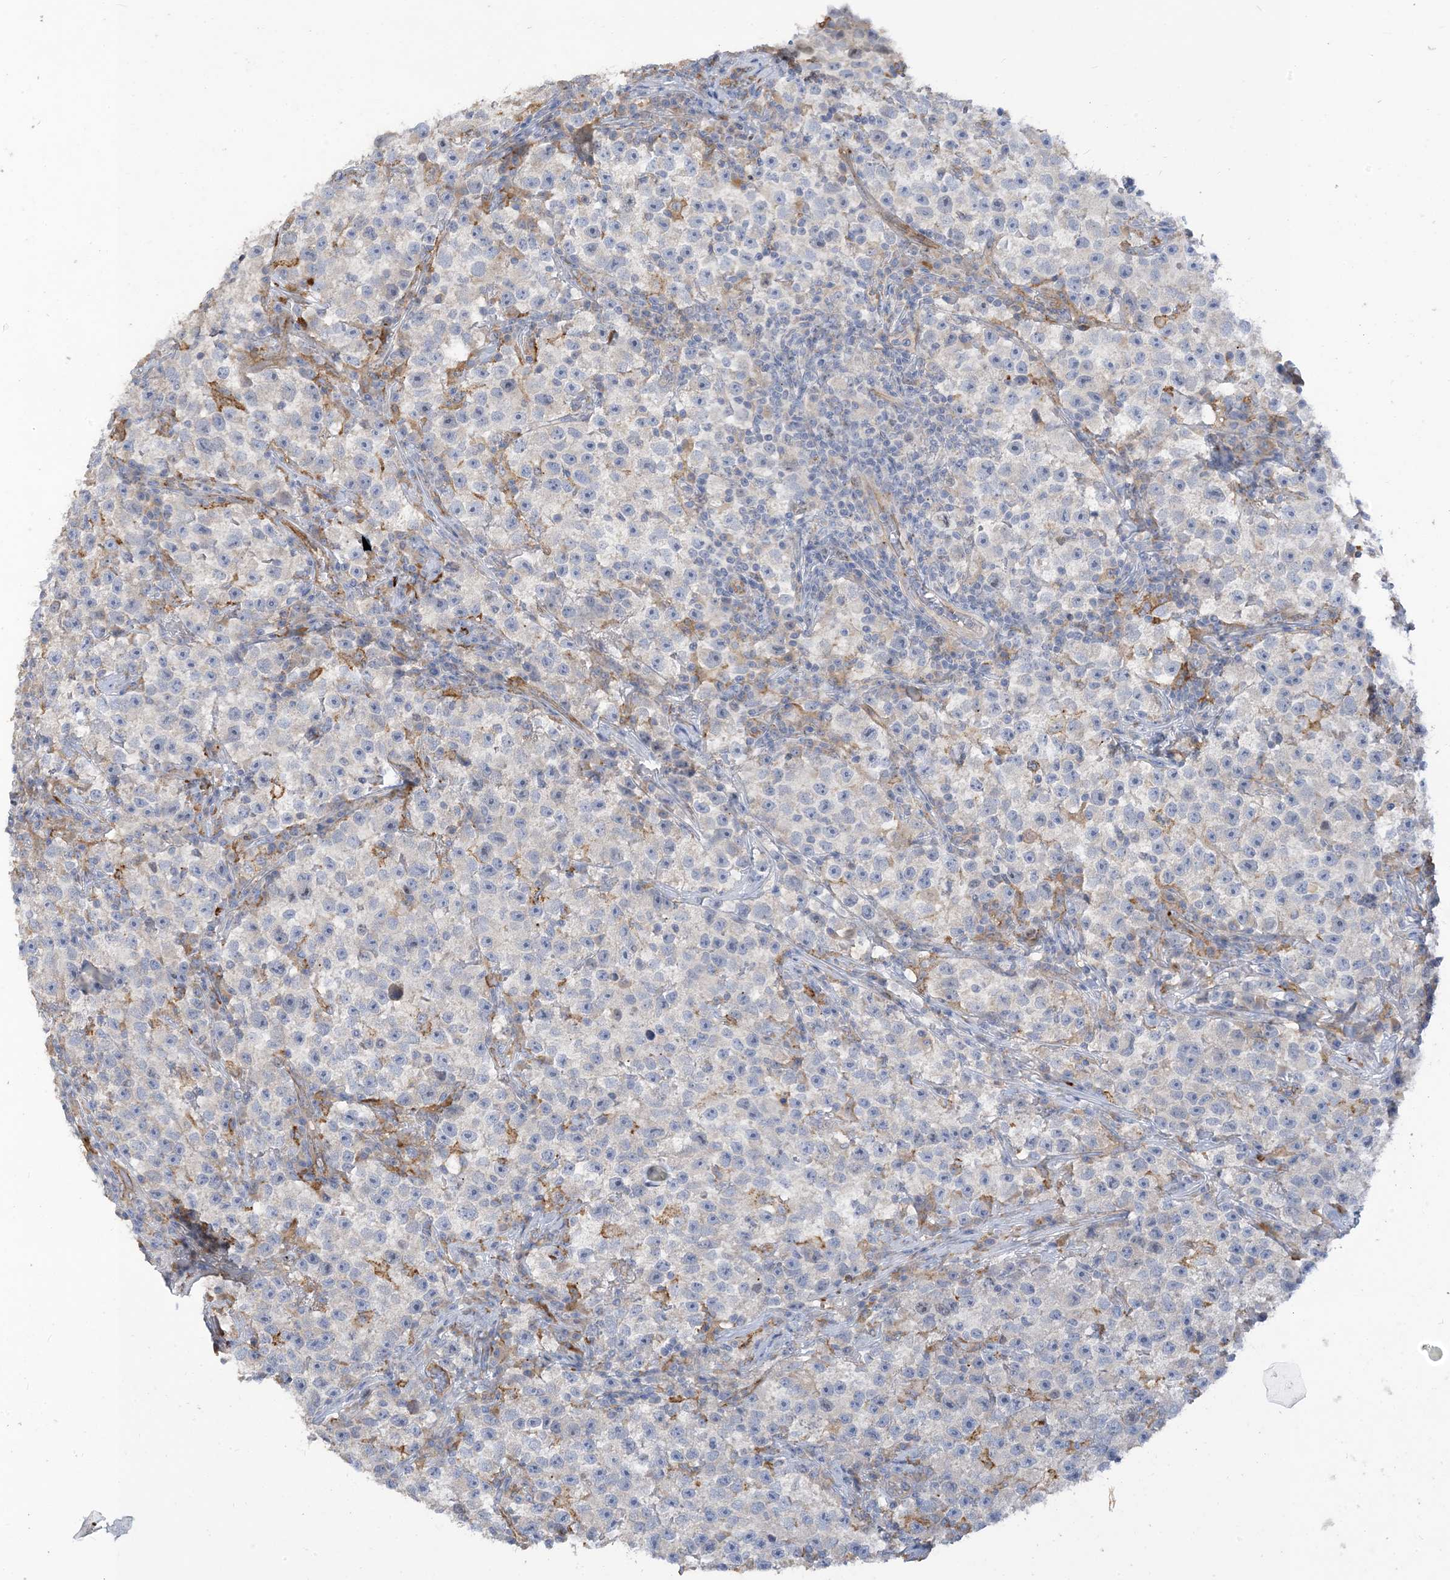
{"staining": {"intensity": "negative", "quantity": "none", "location": "none"}, "tissue": "testis cancer", "cell_type": "Tumor cells", "image_type": "cancer", "snomed": [{"axis": "morphology", "description": "Seminoma, NOS"}, {"axis": "topography", "description": "Testis"}], "caption": "Micrograph shows no significant protein expression in tumor cells of testis cancer.", "gene": "PEAR1", "patient": {"sex": "male", "age": 22}}